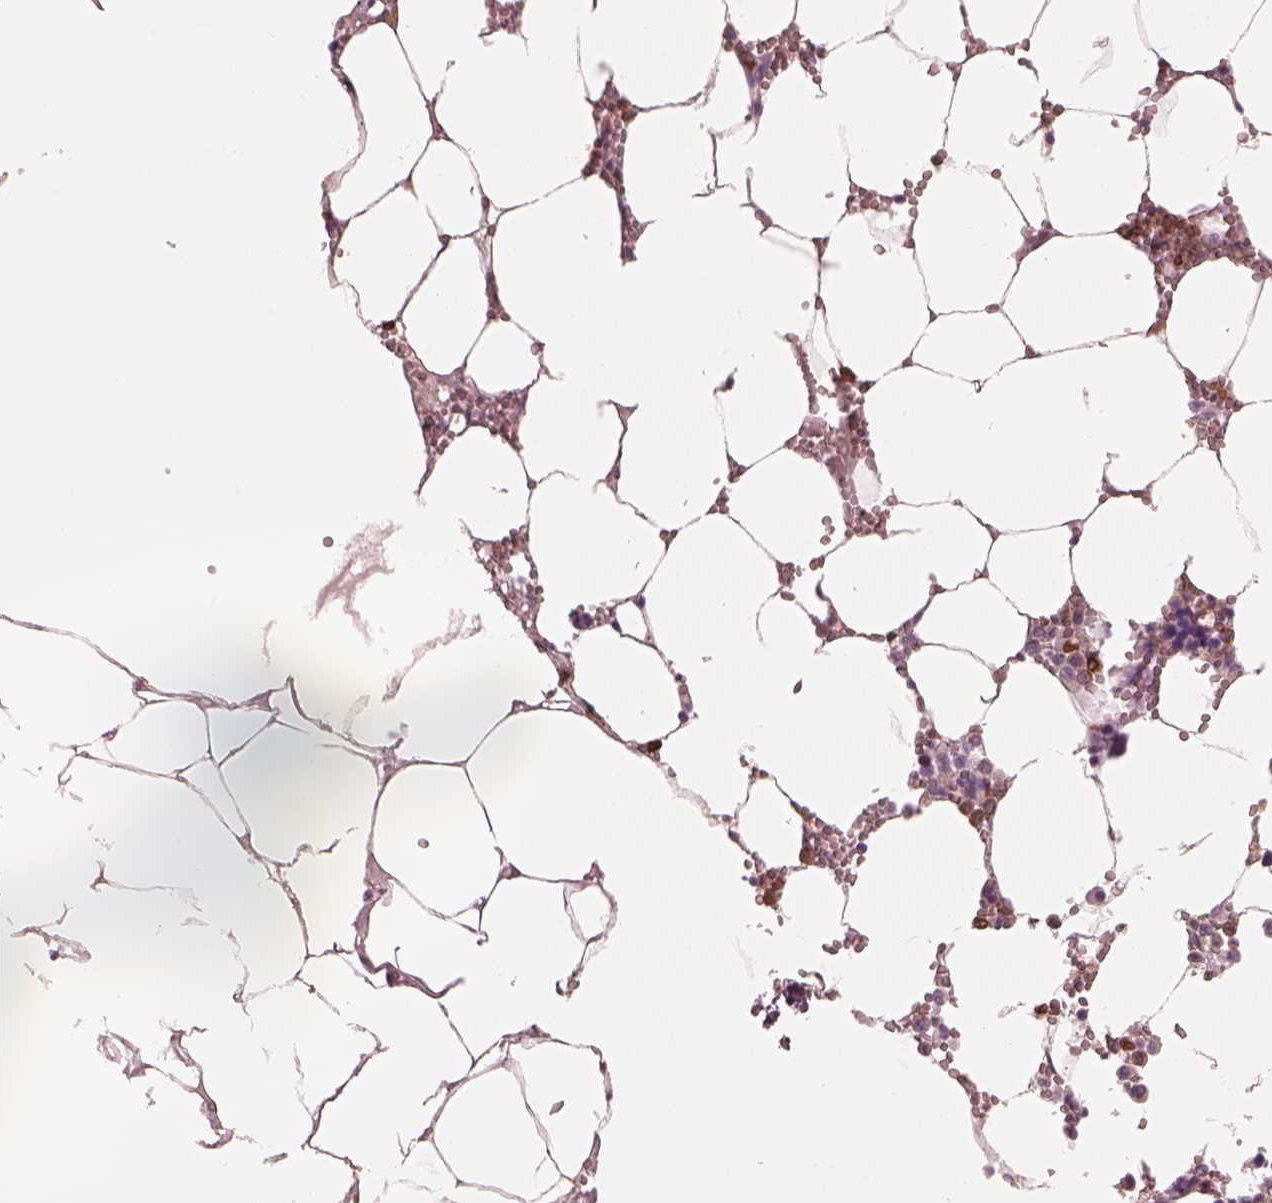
{"staining": {"intensity": "moderate", "quantity": "25%-75%", "location": "cytoplasmic/membranous,nuclear"}, "tissue": "bone marrow", "cell_type": "Hematopoietic cells", "image_type": "normal", "snomed": [{"axis": "morphology", "description": "Normal tissue, NOS"}, {"axis": "topography", "description": "Bone marrow"}], "caption": "DAB immunohistochemical staining of normal human bone marrow shows moderate cytoplasmic/membranous,nuclear protein expression in approximately 25%-75% of hematopoietic cells.", "gene": "ALOX5", "patient": {"sex": "male", "age": 54}}